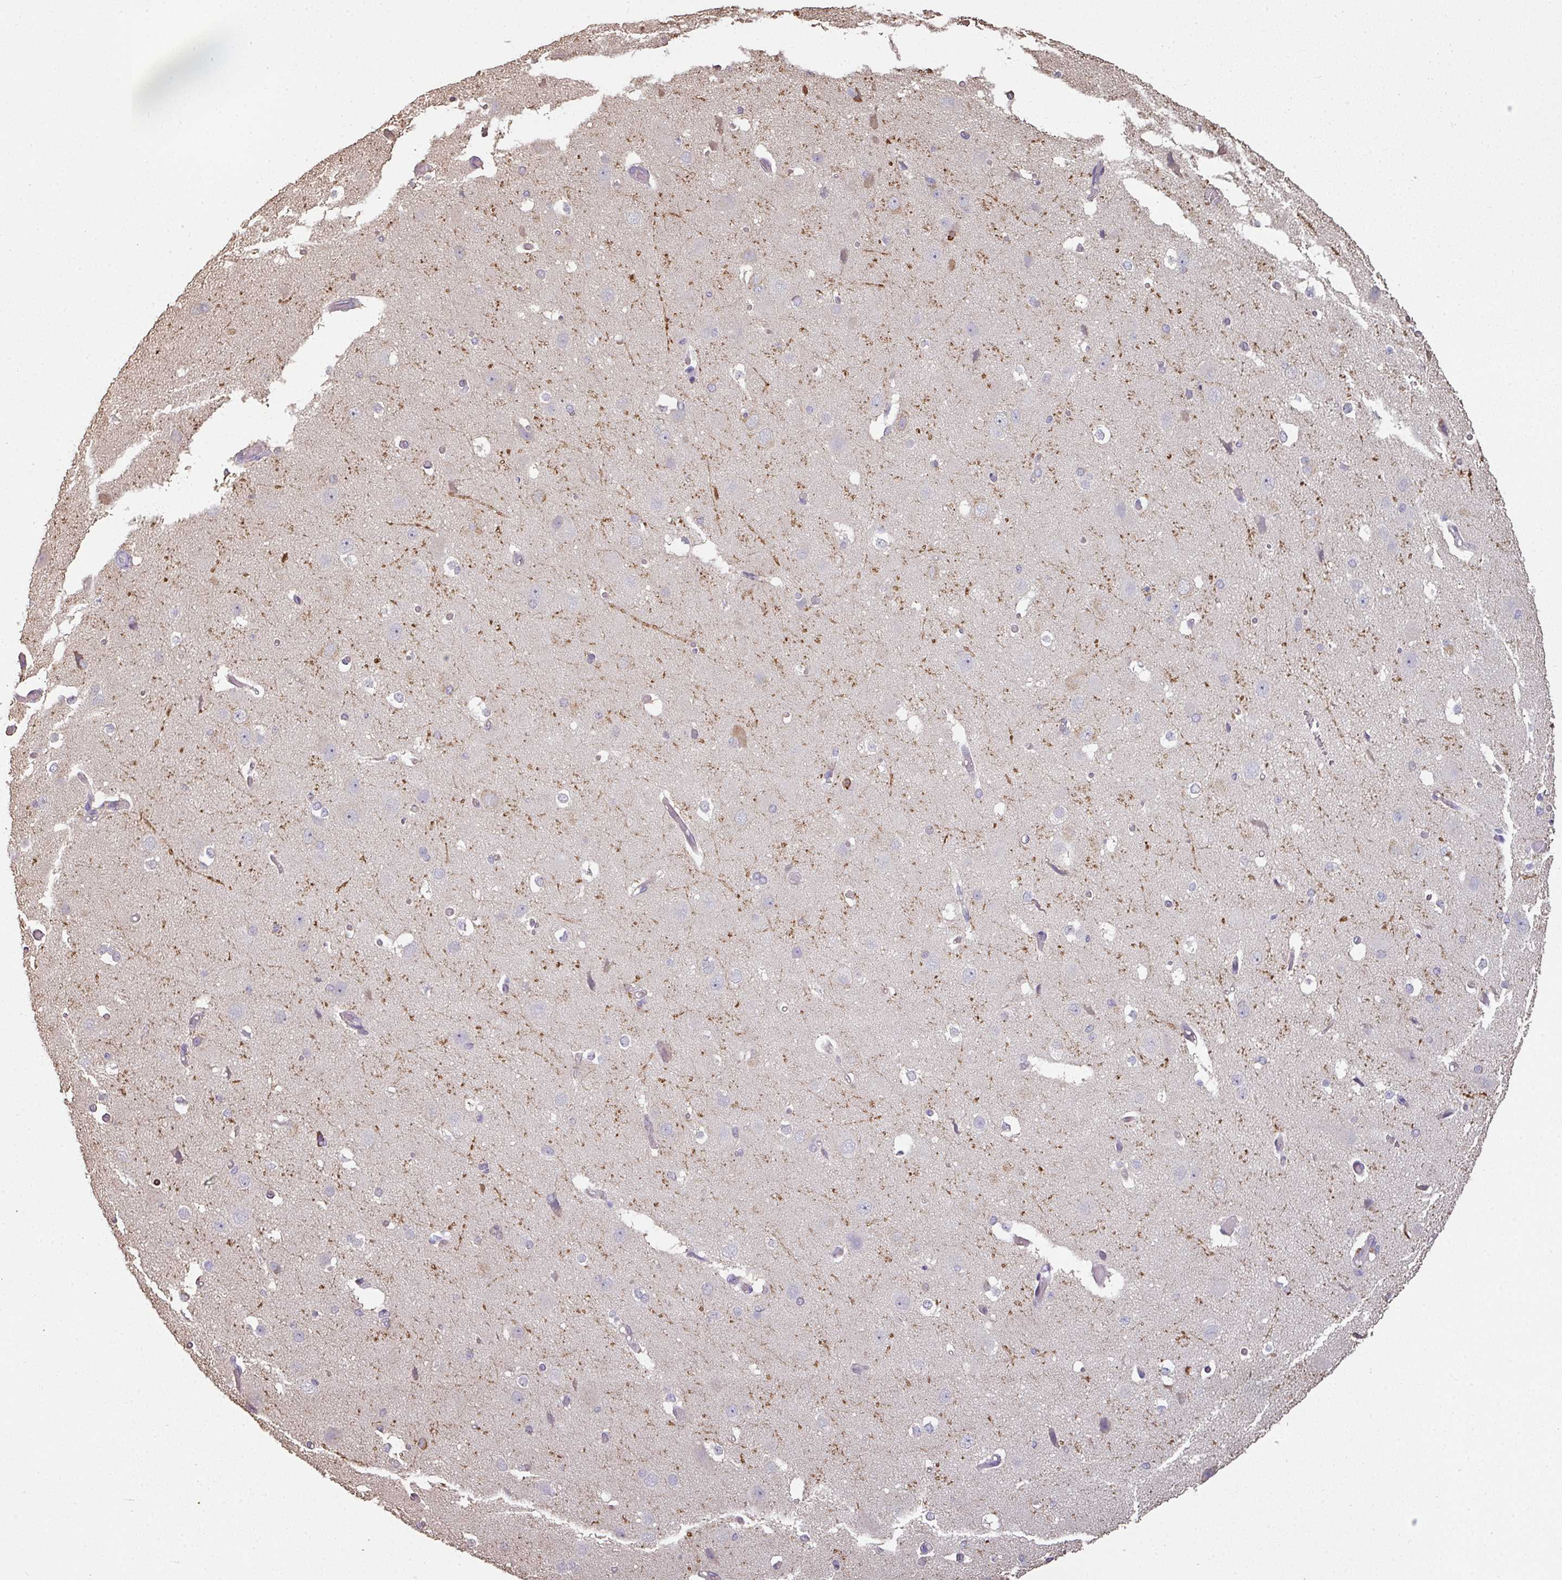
{"staining": {"intensity": "negative", "quantity": "none", "location": "none"}, "tissue": "cerebral cortex", "cell_type": "Endothelial cells", "image_type": "normal", "snomed": [{"axis": "morphology", "description": "Normal tissue, NOS"}, {"axis": "morphology", "description": "Inflammation, NOS"}, {"axis": "topography", "description": "Cerebral cortex"}], "caption": "An immunohistochemistry image of normal cerebral cortex is shown. There is no staining in endothelial cells of cerebral cortex. (Immunohistochemistry (ihc), brightfield microscopy, high magnification).", "gene": "OLFML2B", "patient": {"sex": "male", "age": 6}}